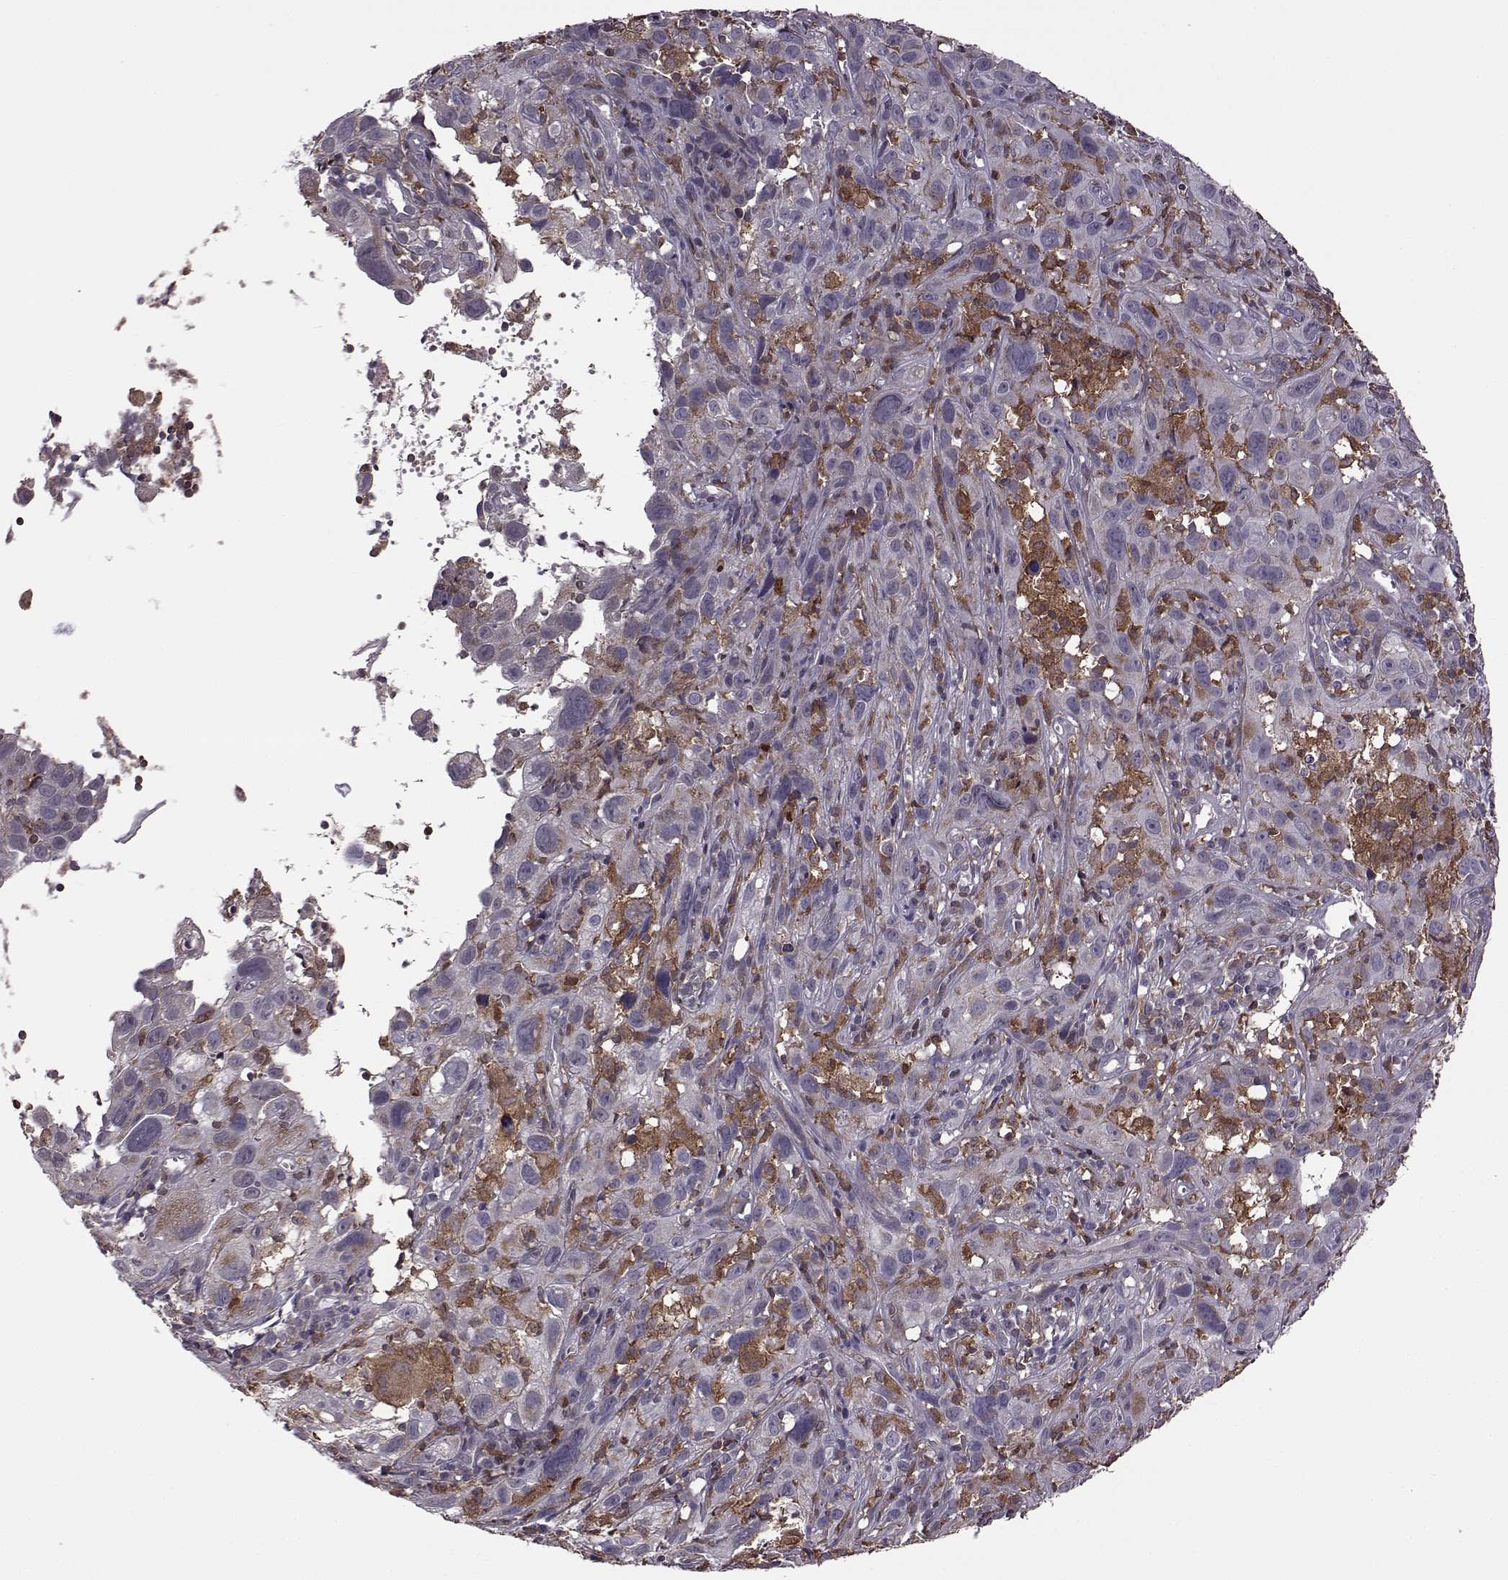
{"staining": {"intensity": "negative", "quantity": "none", "location": "none"}, "tissue": "cervical cancer", "cell_type": "Tumor cells", "image_type": "cancer", "snomed": [{"axis": "morphology", "description": "Squamous cell carcinoma, NOS"}, {"axis": "topography", "description": "Cervix"}], "caption": "Immunohistochemistry histopathology image of human cervical squamous cell carcinoma stained for a protein (brown), which displays no staining in tumor cells.", "gene": "DOK2", "patient": {"sex": "female", "age": 37}}